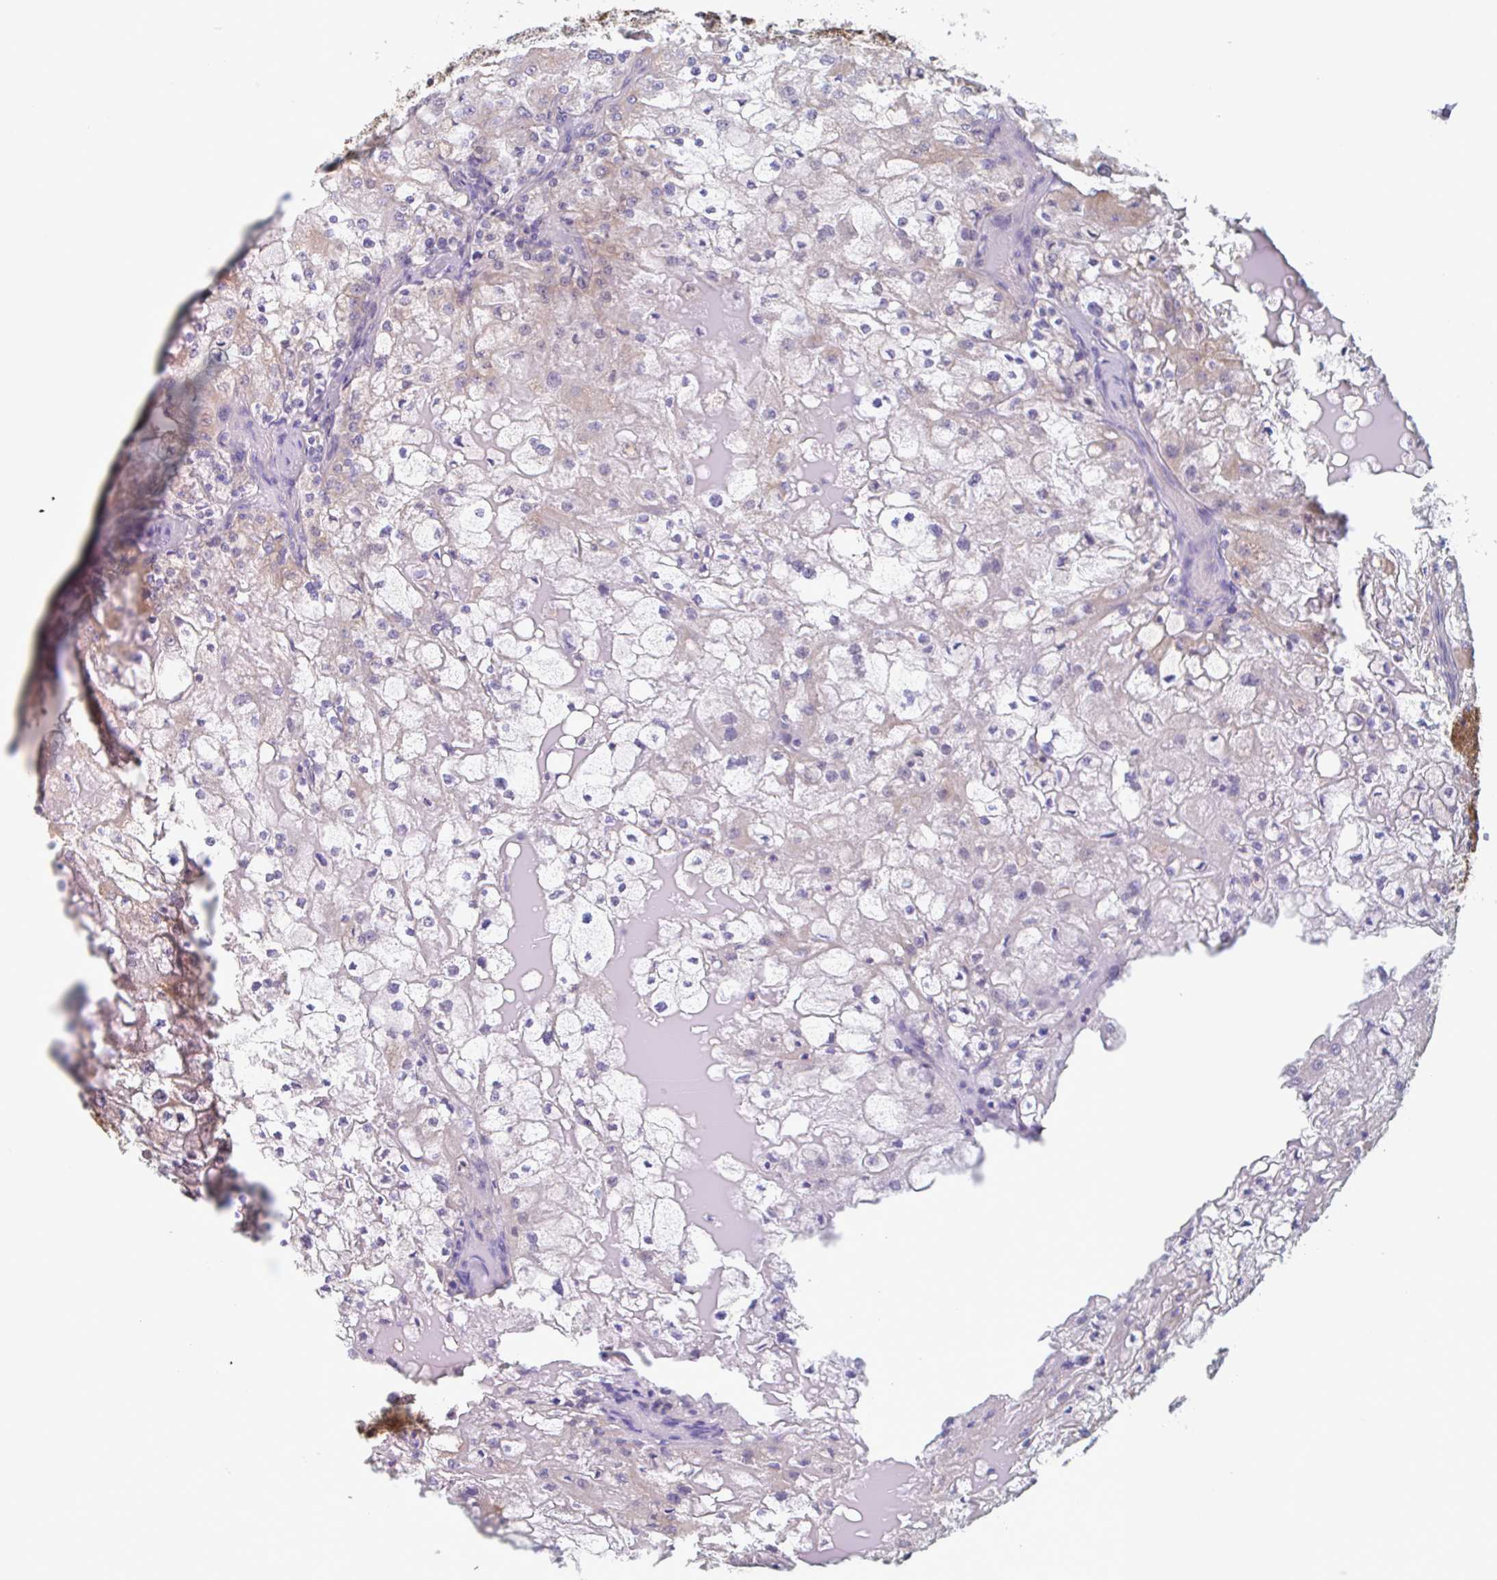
{"staining": {"intensity": "negative", "quantity": "none", "location": "none"}, "tissue": "renal cancer", "cell_type": "Tumor cells", "image_type": "cancer", "snomed": [{"axis": "morphology", "description": "Adenocarcinoma, NOS"}, {"axis": "topography", "description": "Kidney"}], "caption": "This is an immunohistochemistry (IHC) image of human adenocarcinoma (renal). There is no expression in tumor cells.", "gene": "SURF1", "patient": {"sex": "female", "age": 74}}